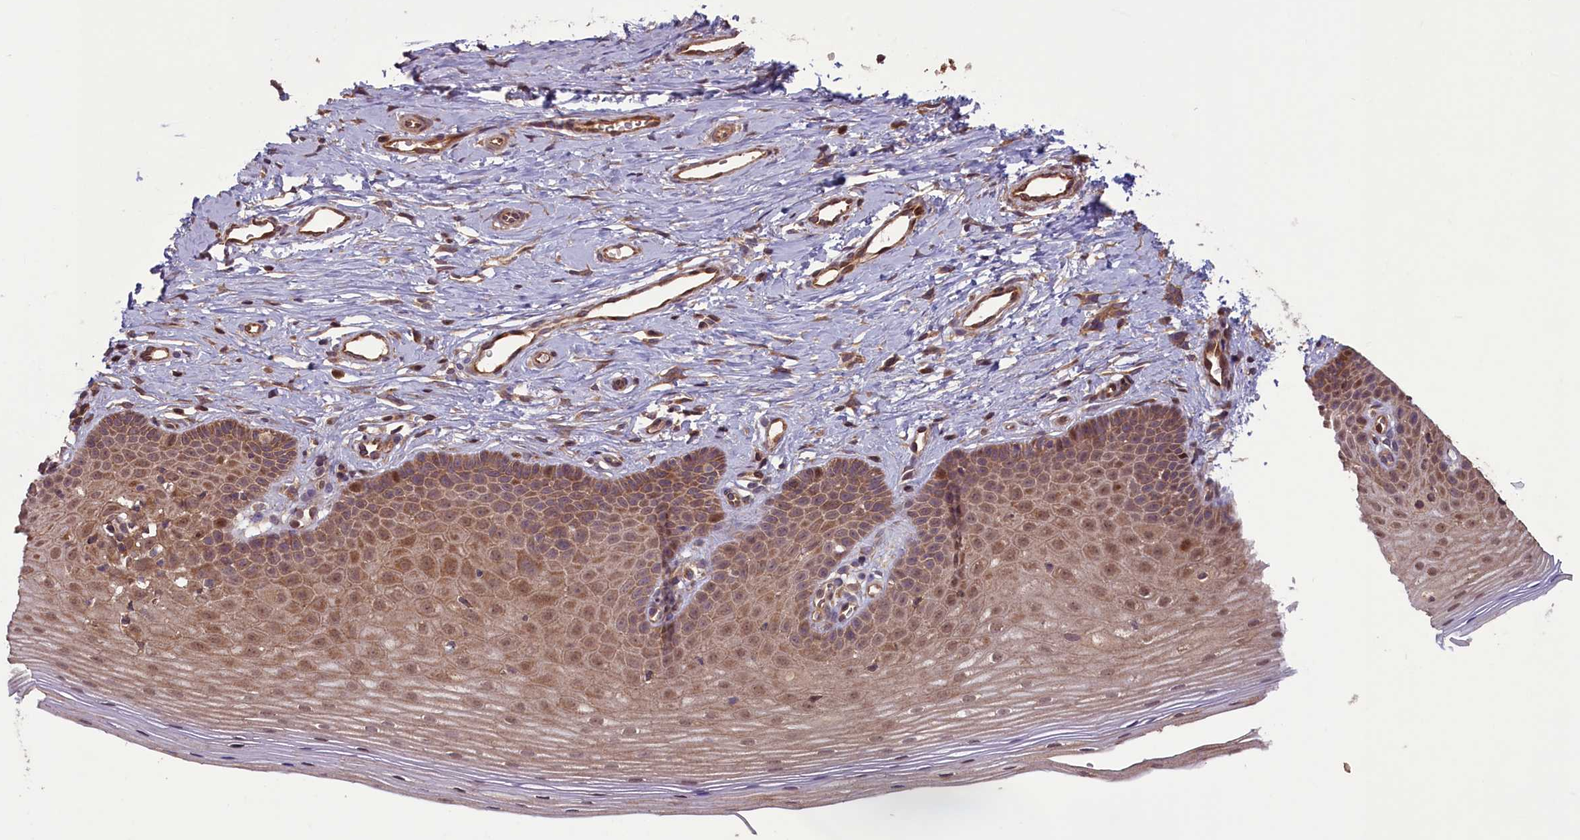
{"staining": {"intensity": "weak", "quantity": "25%-75%", "location": "cytoplasmic/membranous"}, "tissue": "cervix", "cell_type": "Glandular cells", "image_type": "normal", "snomed": [{"axis": "morphology", "description": "Normal tissue, NOS"}, {"axis": "topography", "description": "Cervix"}], "caption": "Immunohistochemical staining of normal cervix reveals 25%-75% levels of weak cytoplasmic/membranous protein positivity in about 25%-75% of glandular cells.", "gene": "CIAO2B", "patient": {"sex": "female", "age": 36}}